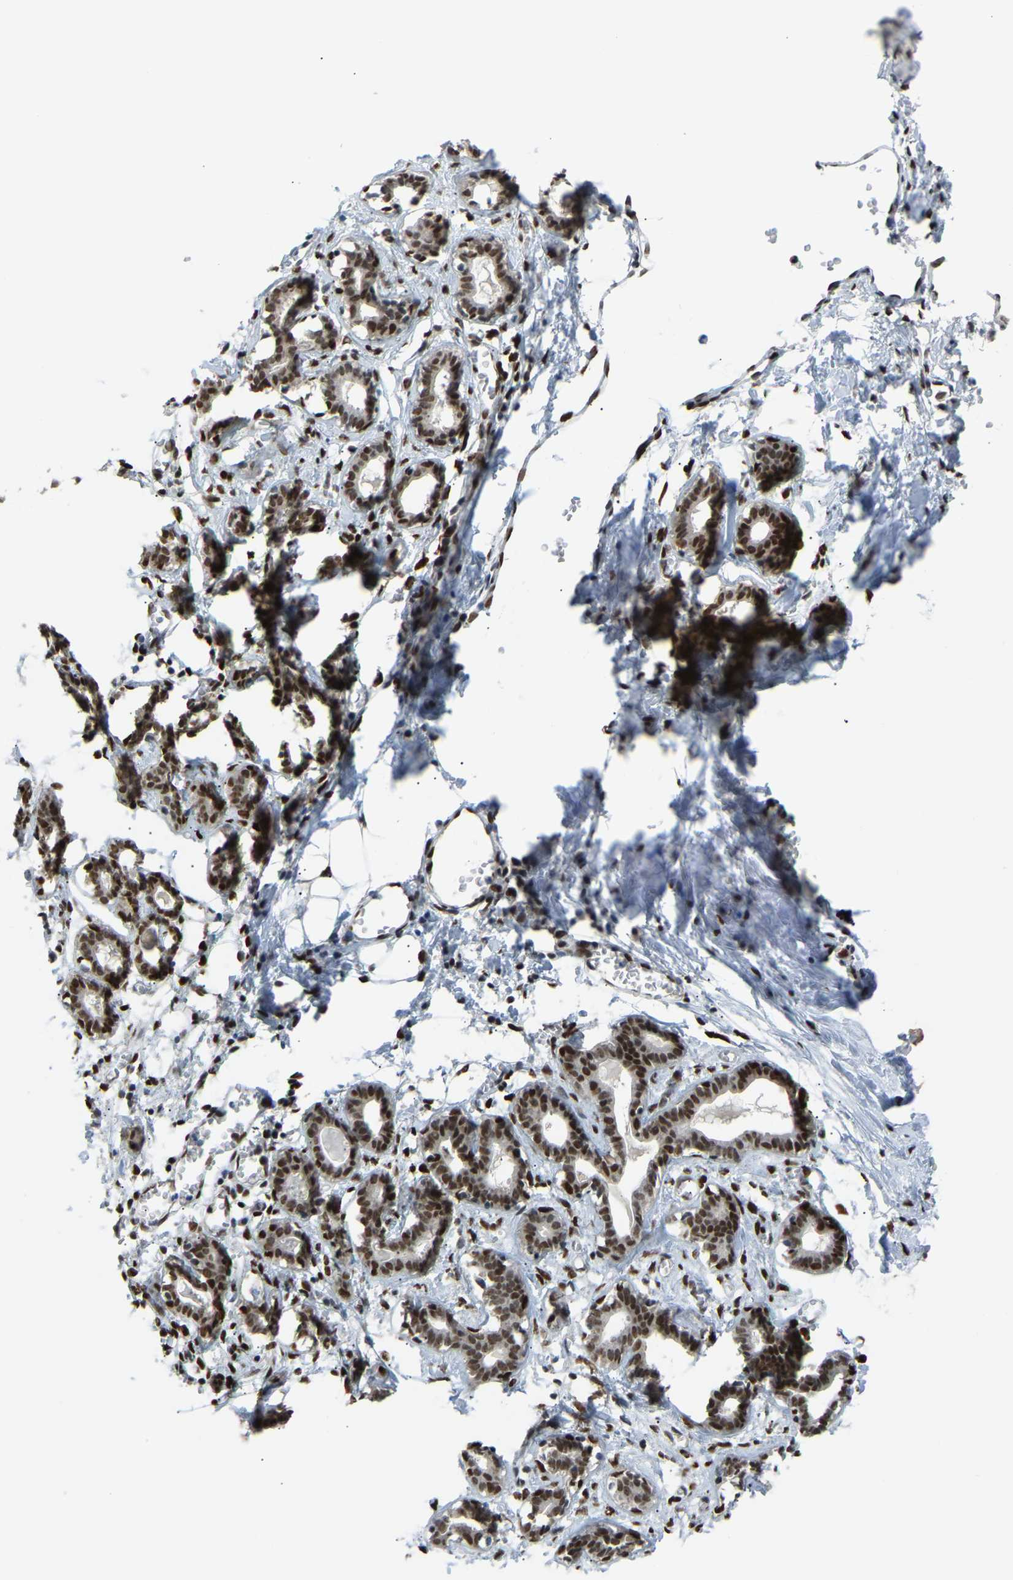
{"staining": {"intensity": "strong", "quantity": ">75%", "location": "nuclear"}, "tissue": "breast", "cell_type": "Adipocytes", "image_type": "normal", "snomed": [{"axis": "morphology", "description": "Normal tissue, NOS"}, {"axis": "topography", "description": "Breast"}], "caption": "Immunohistochemical staining of benign breast demonstrates strong nuclear protein positivity in approximately >75% of adipocytes.", "gene": "SSBP2", "patient": {"sex": "female", "age": 27}}